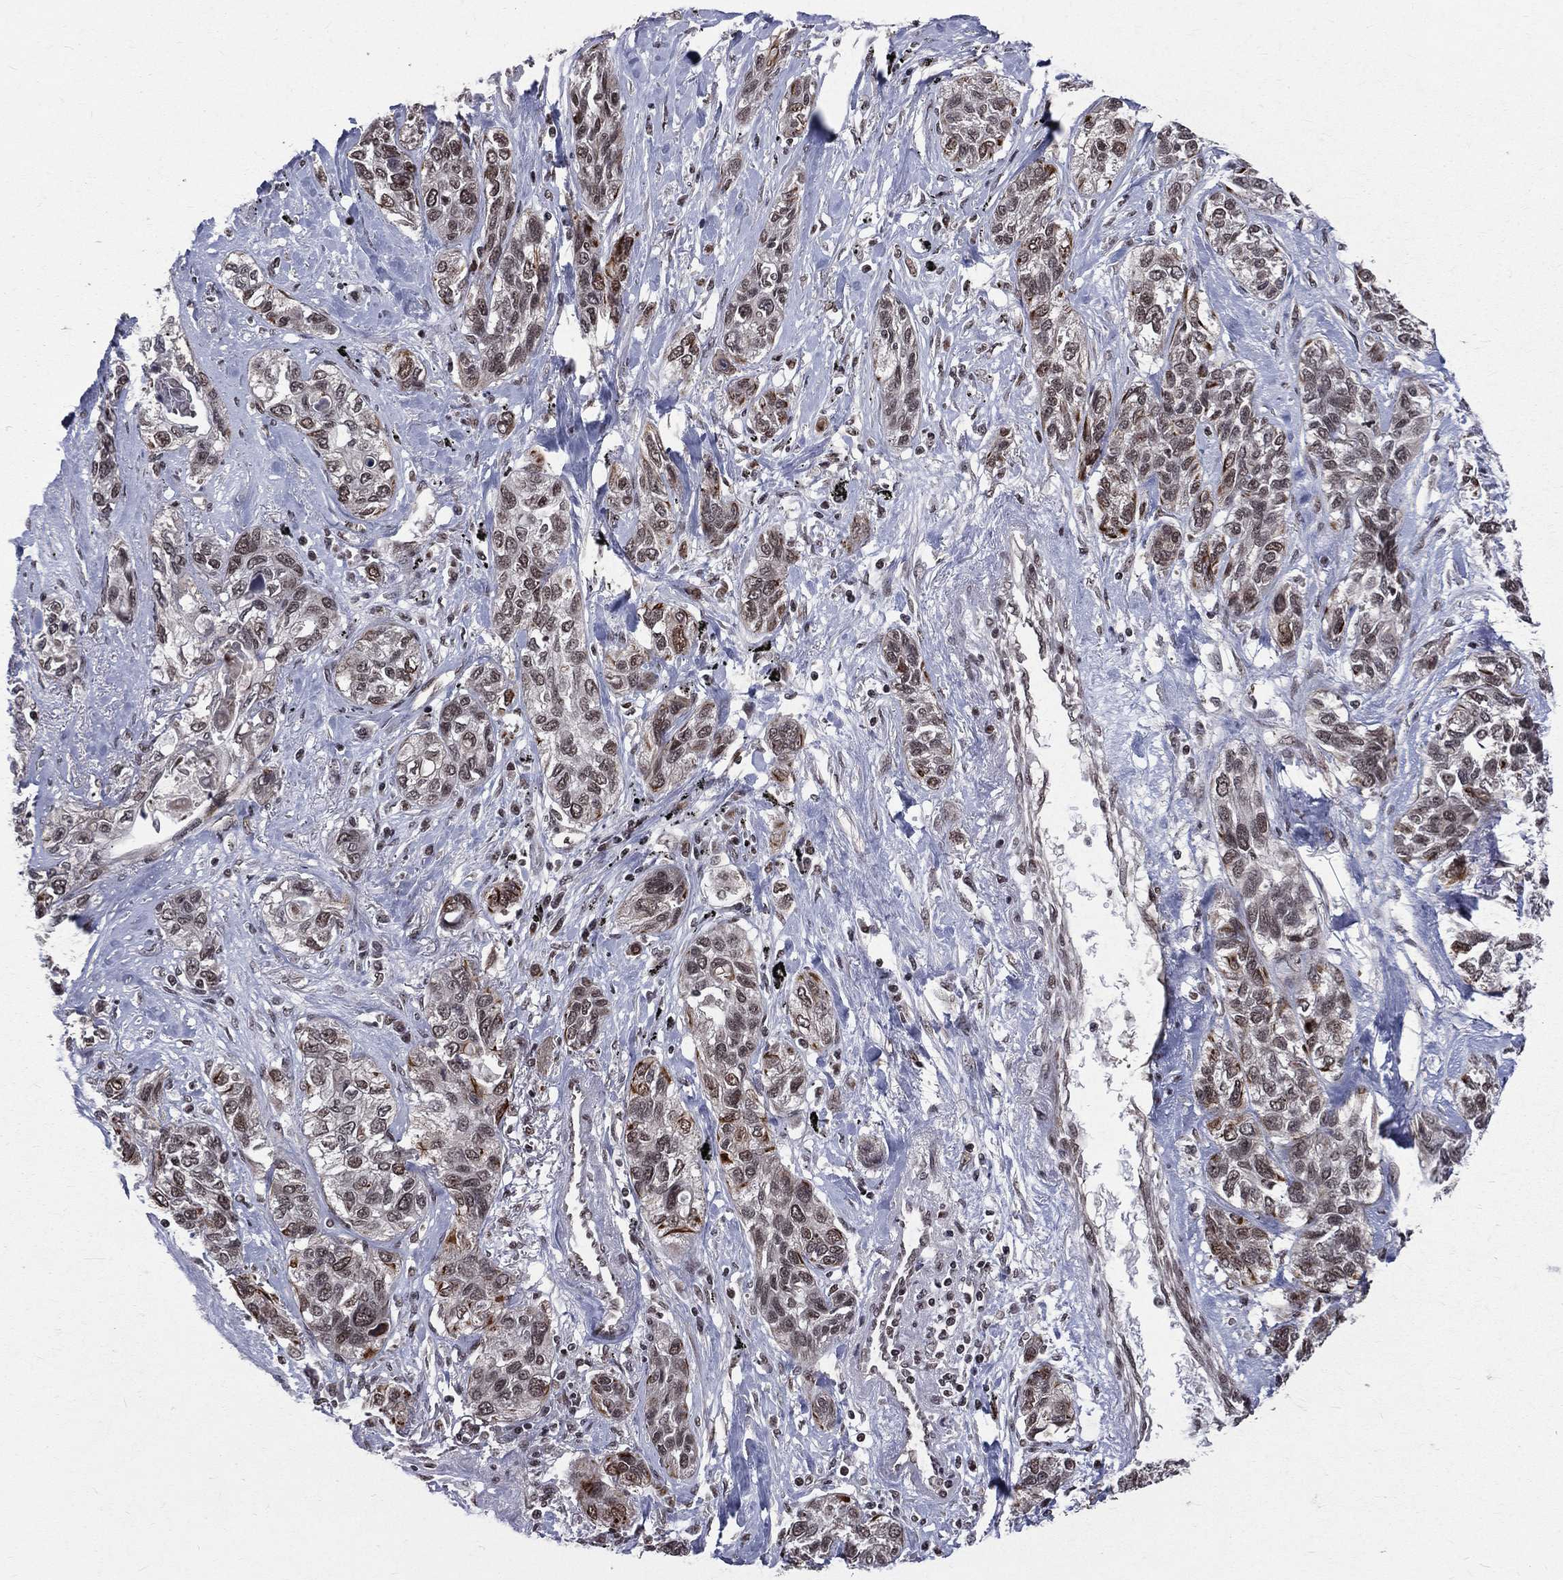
{"staining": {"intensity": "moderate", "quantity": "<25%", "location": "nuclear"}, "tissue": "lung cancer", "cell_type": "Tumor cells", "image_type": "cancer", "snomed": [{"axis": "morphology", "description": "Squamous cell carcinoma, NOS"}, {"axis": "topography", "description": "Lung"}], "caption": "Tumor cells demonstrate low levels of moderate nuclear positivity in about <25% of cells in lung cancer. The staining is performed using DAB (3,3'-diaminobenzidine) brown chromogen to label protein expression. The nuclei are counter-stained blue using hematoxylin.", "gene": "SMC3", "patient": {"sex": "female", "age": 70}}